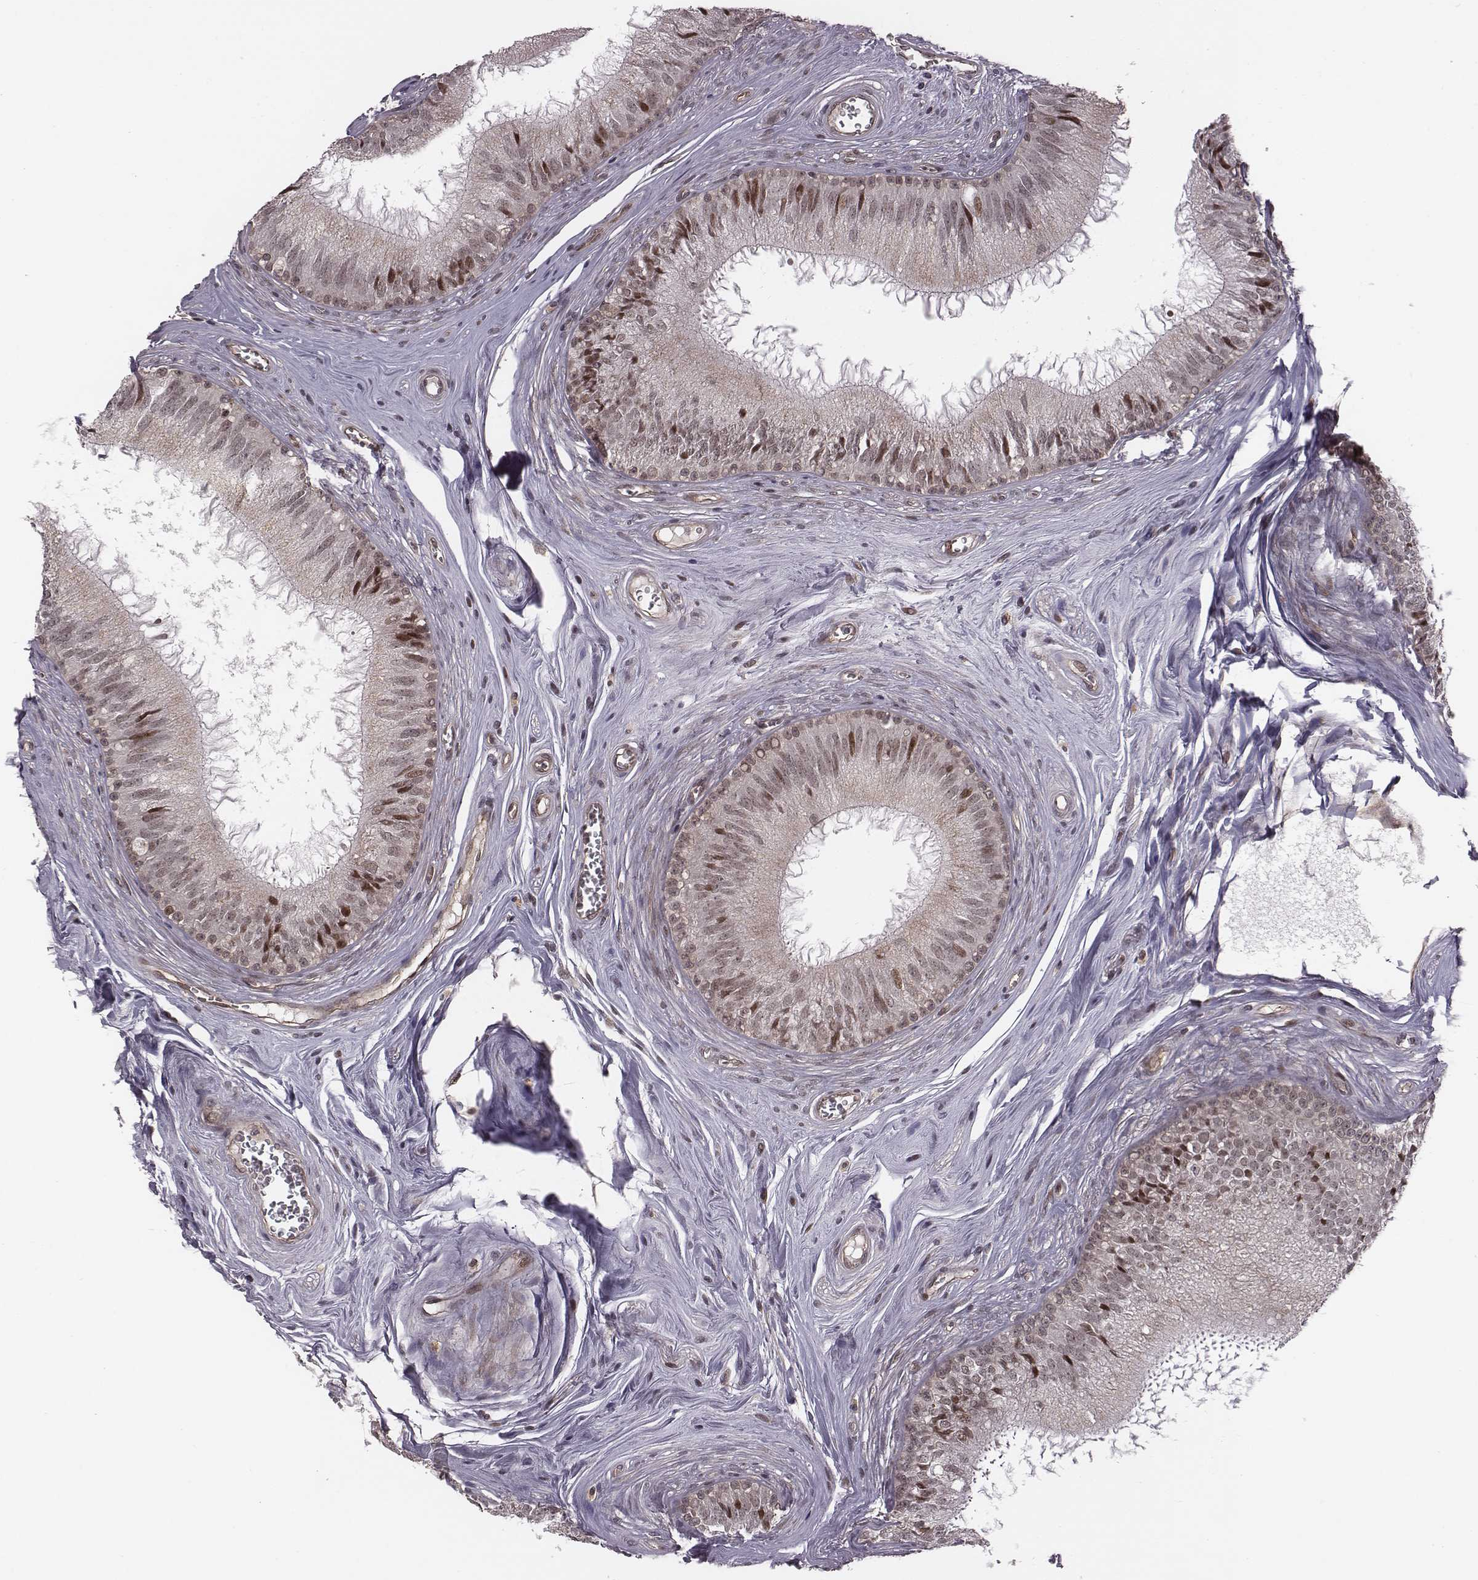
{"staining": {"intensity": "strong", "quantity": "<25%", "location": "nuclear"}, "tissue": "epididymis", "cell_type": "Glandular cells", "image_type": "normal", "snomed": [{"axis": "morphology", "description": "Normal tissue, NOS"}, {"axis": "topography", "description": "Epididymis"}], "caption": "About <25% of glandular cells in normal human epididymis display strong nuclear protein expression as visualized by brown immunohistochemical staining.", "gene": "RPL3", "patient": {"sex": "male", "age": 37}}